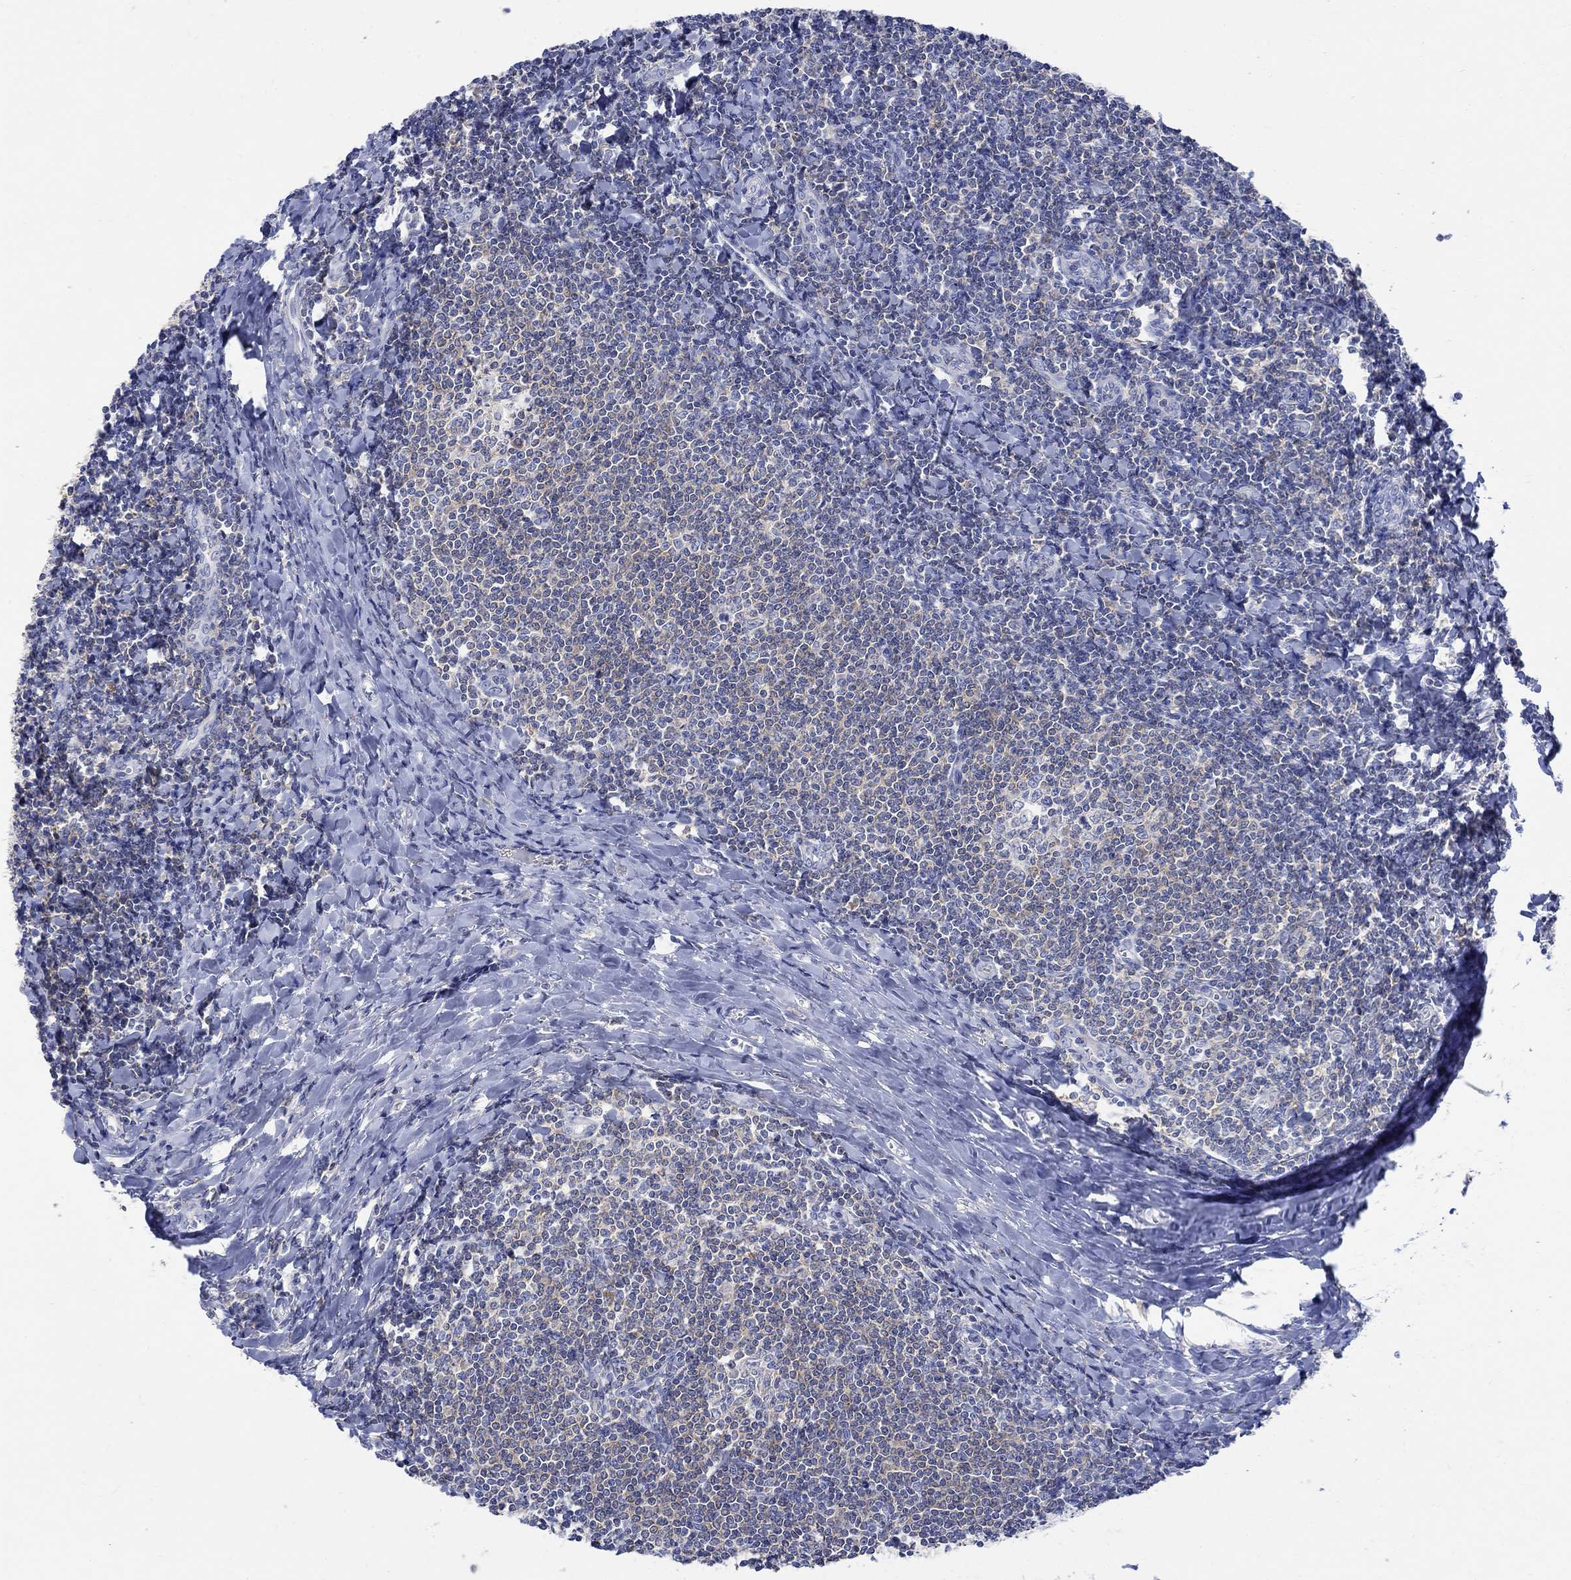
{"staining": {"intensity": "weak", "quantity": "25%-75%", "location": "cytoplasmic/membranous"}, "tissue": "tonsil", "cell_type": "Germinal center cells", "image_type": "normal", "snomed": [{"axis": "morphology", "description": "Normal tissue, NOS"}, {"axis": "topography", "description": "Tonsil"}], "caption": "This photomicrograph demonstrates benign tonsil stained with immunohistochemistry to label a protein in brown. The cytoplasmic/membranous of germinal center cells show weak positivity for the protein. Nuclei are counter-stained blue.", "gene": "GCM1", "patient": {"sex": "female", "age": 12}}